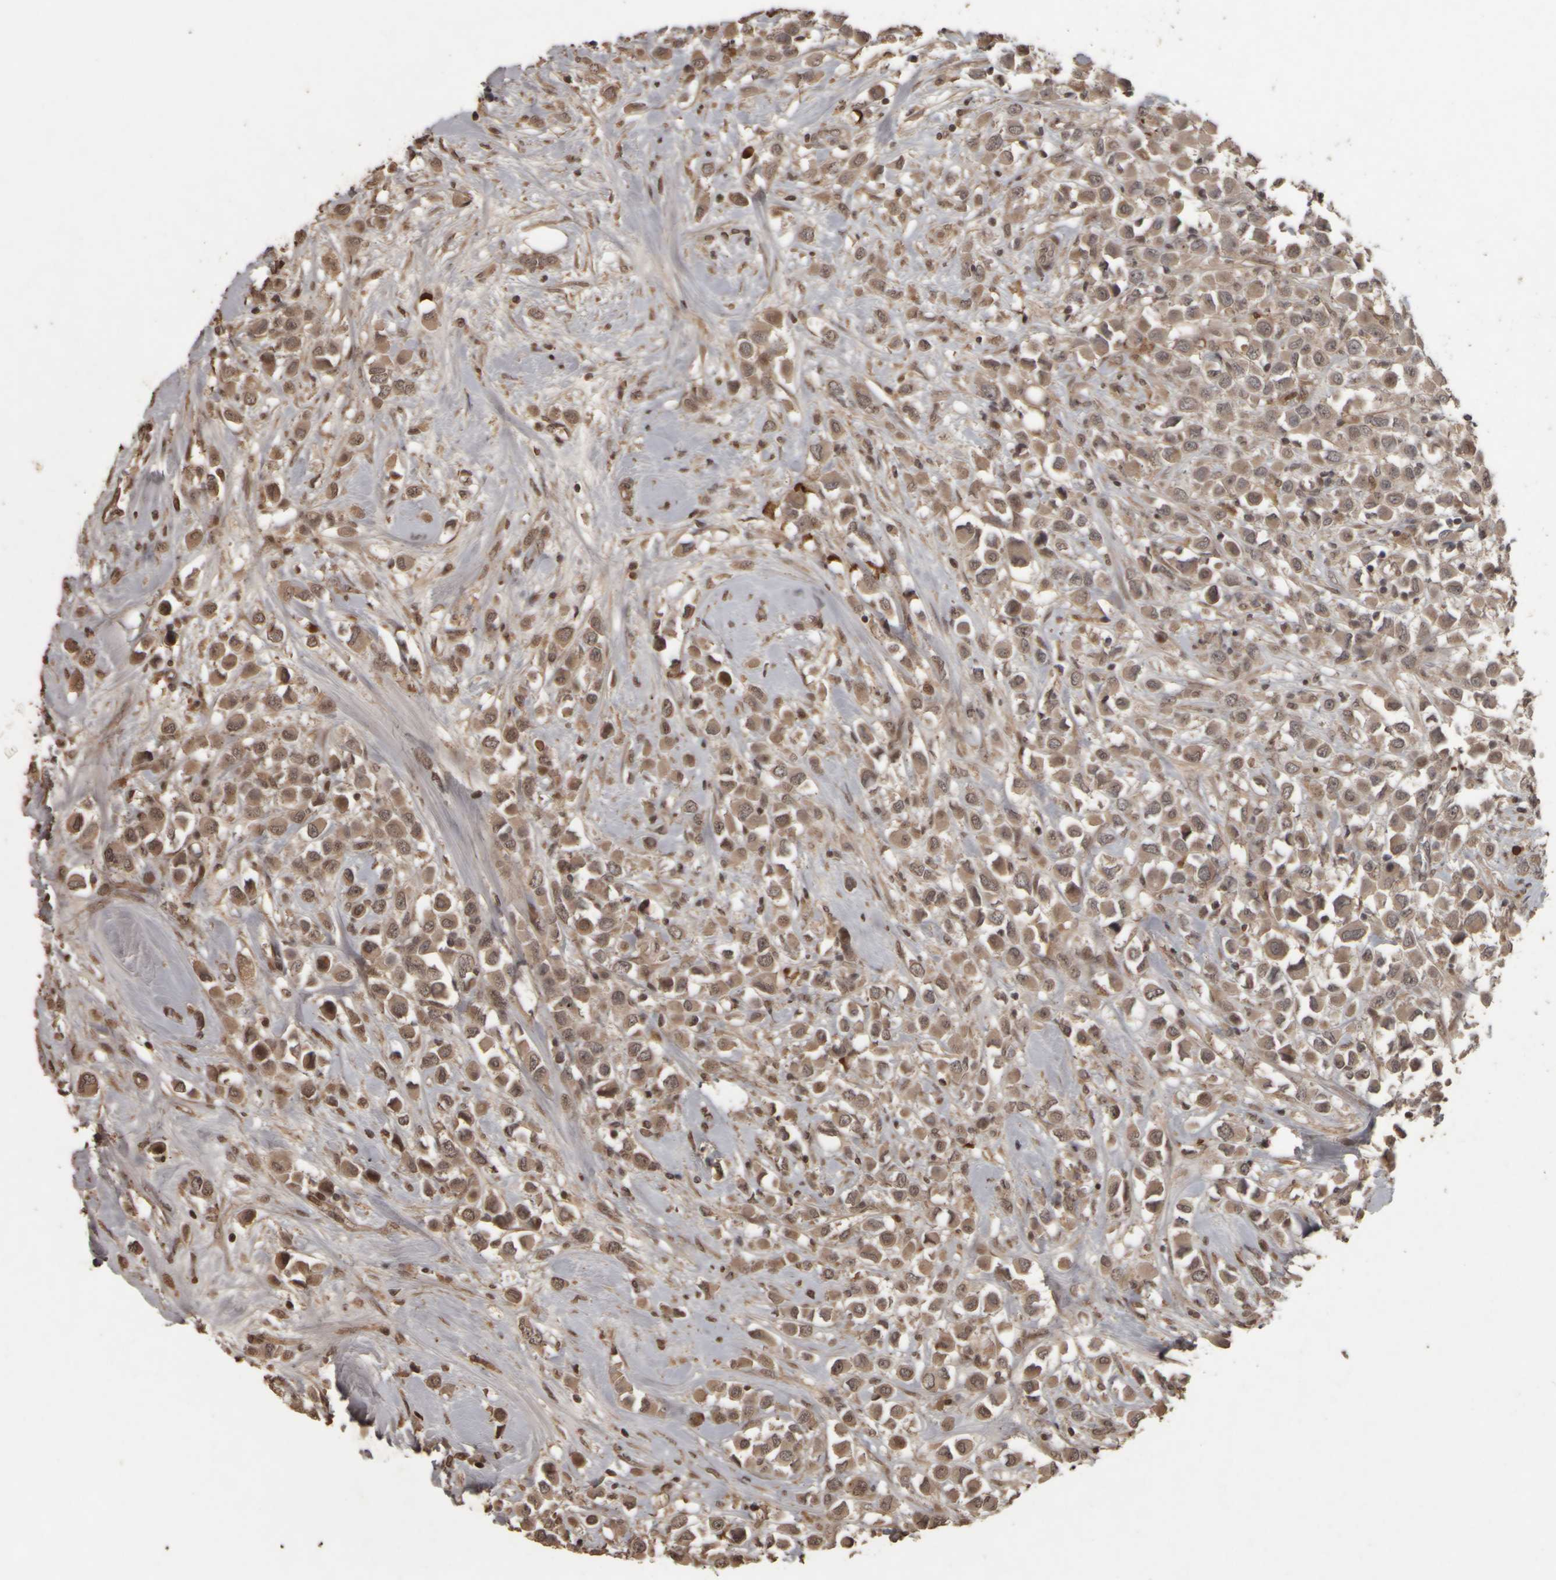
{"staining": {"intensity": "moderate", "quantity": ">75%", "location": "cytoplasmic/membranous,nuclear"}, "tissue": "breast cancer", "cell_type": "Tumor cells", "image_type": "cancer", "snomed": [{"axis": "morphology", "description": "Duct carcinoma"}, {"axis": "topography", "description": "Breast"}], "caption": "Brown immunohistochemical staining in breast cancer (infiltrating ductal carcinoma) exhibits moderate cytoplasmic/membranous and nuclear expression in about >75% of tumor cells.", "gene": "ACO1", "patient": {"sex": "female", "age": 61}}